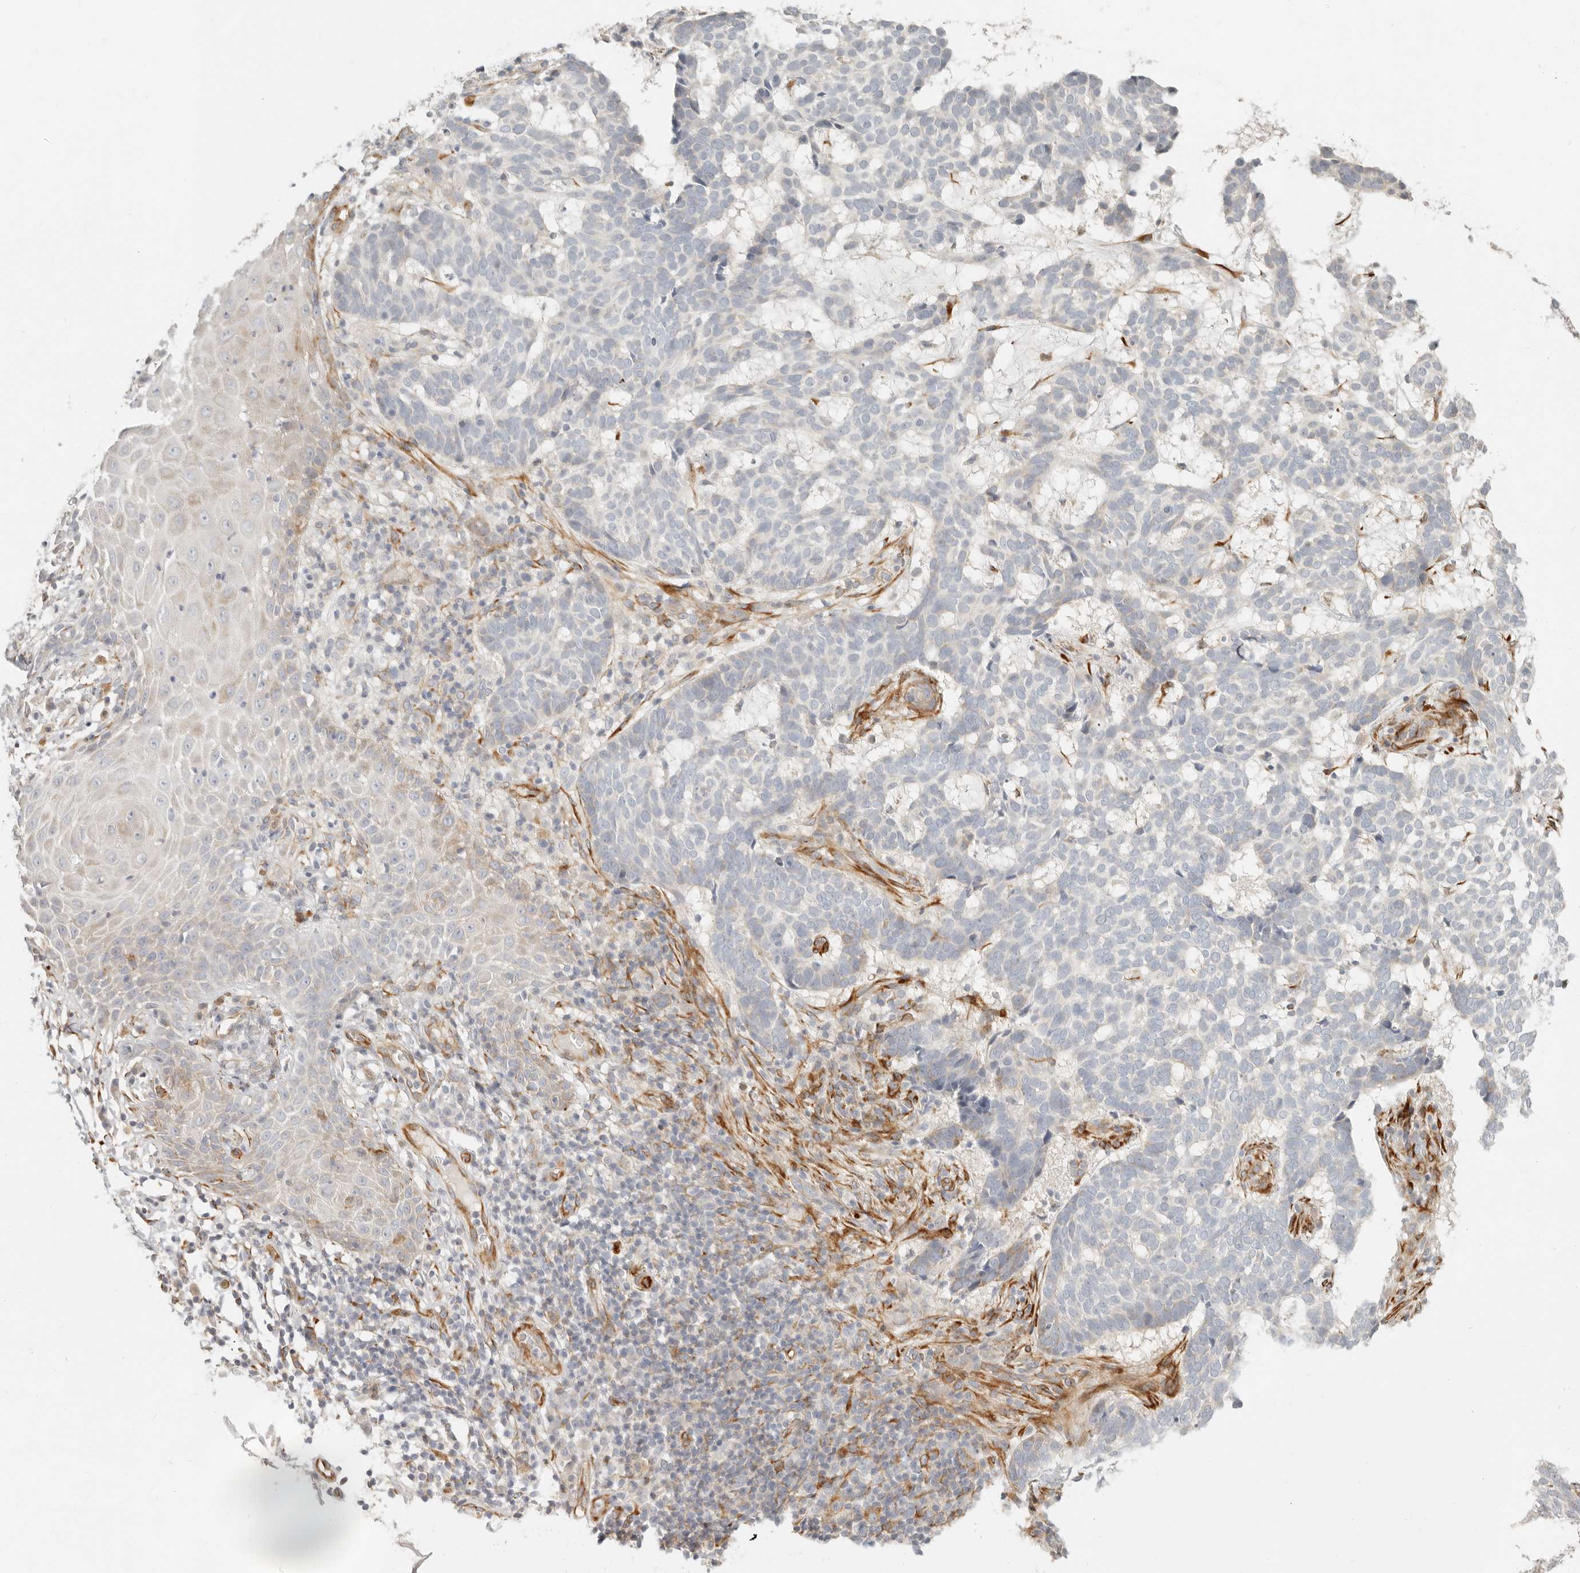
{"staining": {"intensity": "negative", "quantity": "none", "location": "none"}, "tissue": "skin cancer", "cell_type": "Tumor cells", "image_type": "cancer", "snomed": [{"axis": "morphology", "description": "Basal cell carcinoma"}, {"axis": "topography", "description": "Skin"}], "caption": "Basal cell carcinoma (skin) stained for a protein using immunohistochemistry displays no expression tumor cells.", "gene": "SASS6", "patient": {"sex": "male", "age": 85}}